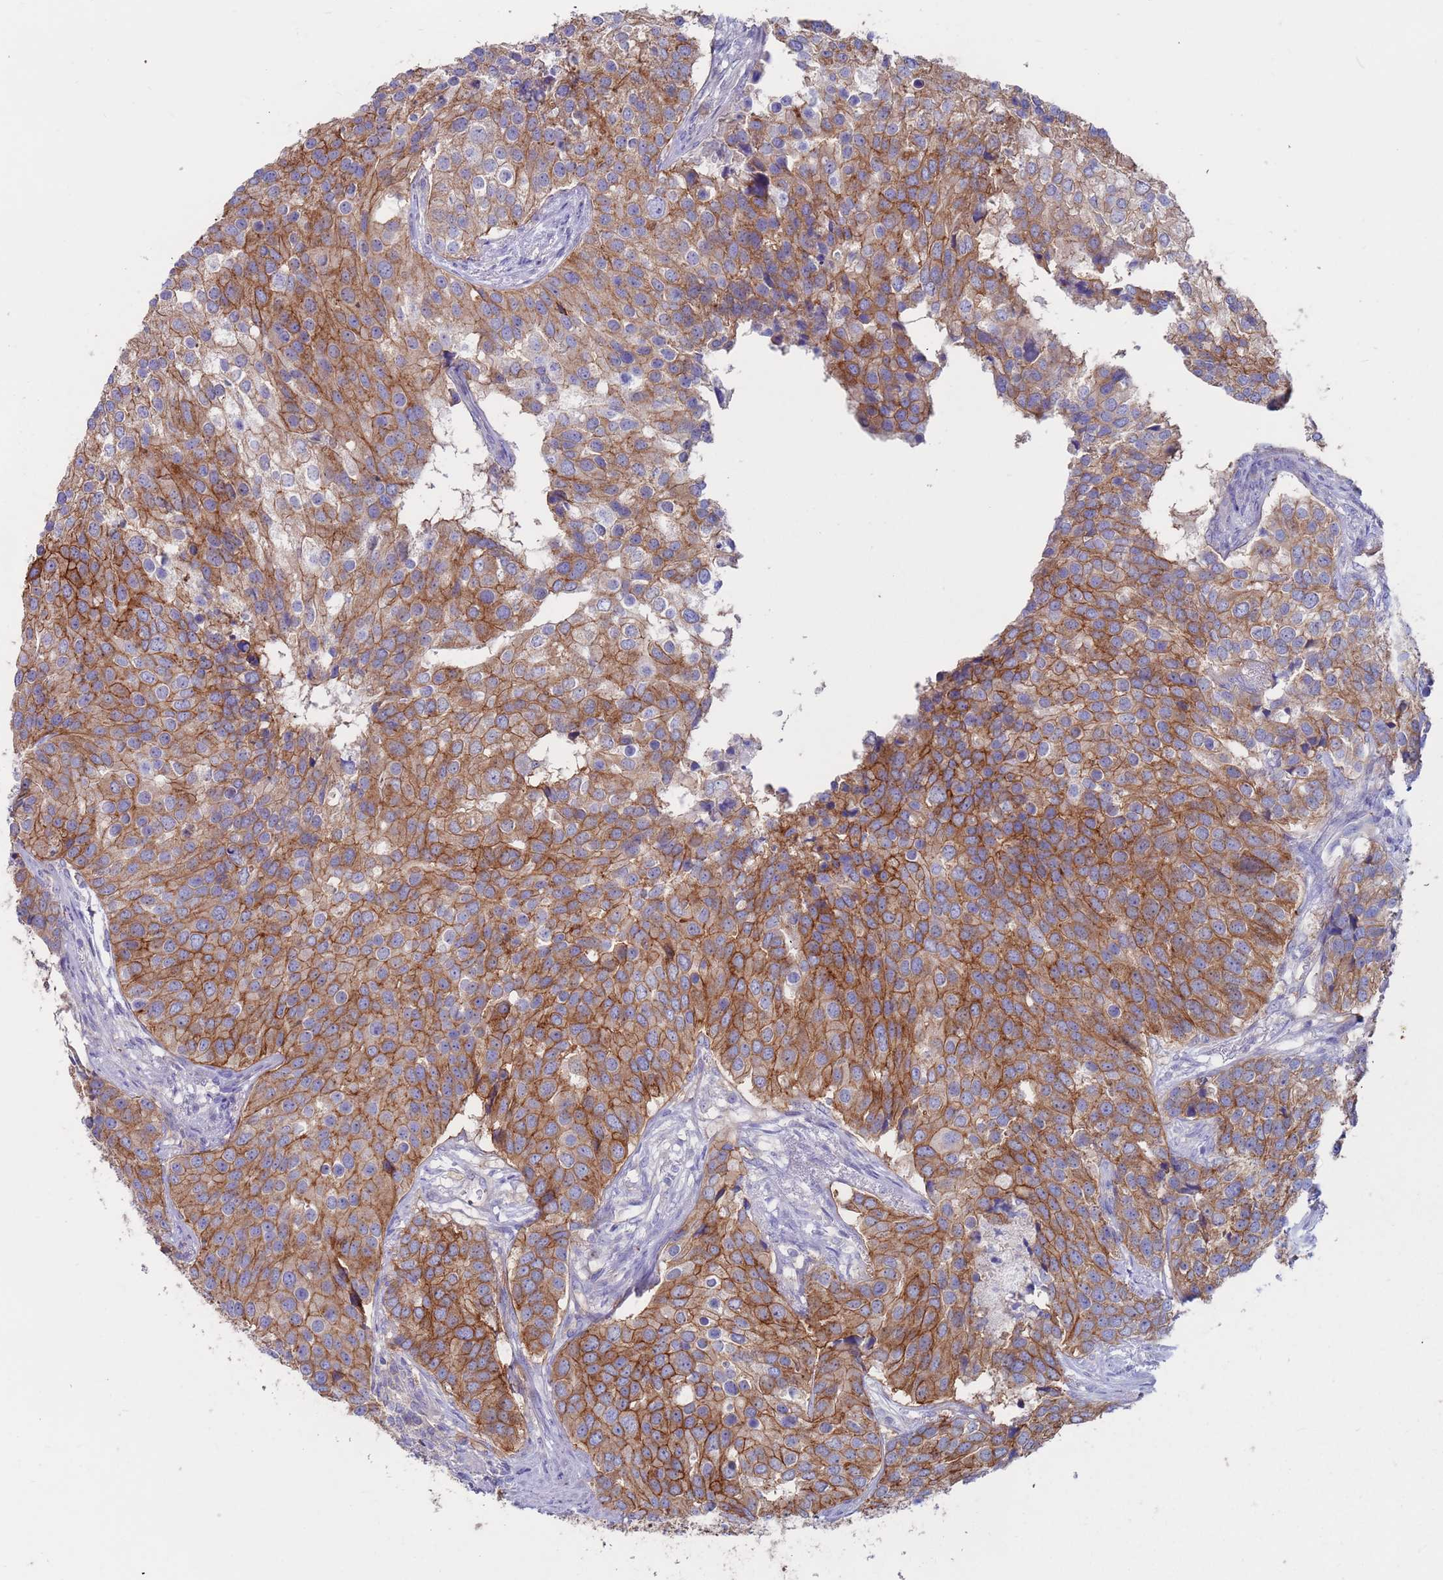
{"staining": {"intensity": "strong", "quantity": ">75%", "location": "cytoplasmic/membranous"}, "tissue": "prostate cancer", "cell_type": "Tumor cells", "image_type": "cancer", "snomed": [{"axis": "morphology", "description": "Adenocarcinoma, High grade"}, {"axis": "topography", "description": "Prostate"}], "caption": "Immunohistochemistry (IHC) micrograph of prostate adenocarcinoma (high-grade) stained for a protein (brown), which exhibits high levels of strong cytoplasmic/membranous staining in about >75% of tumor cells.", "gene": "KRTCAP3", "patient": {"sex": "male", "age": 62}}